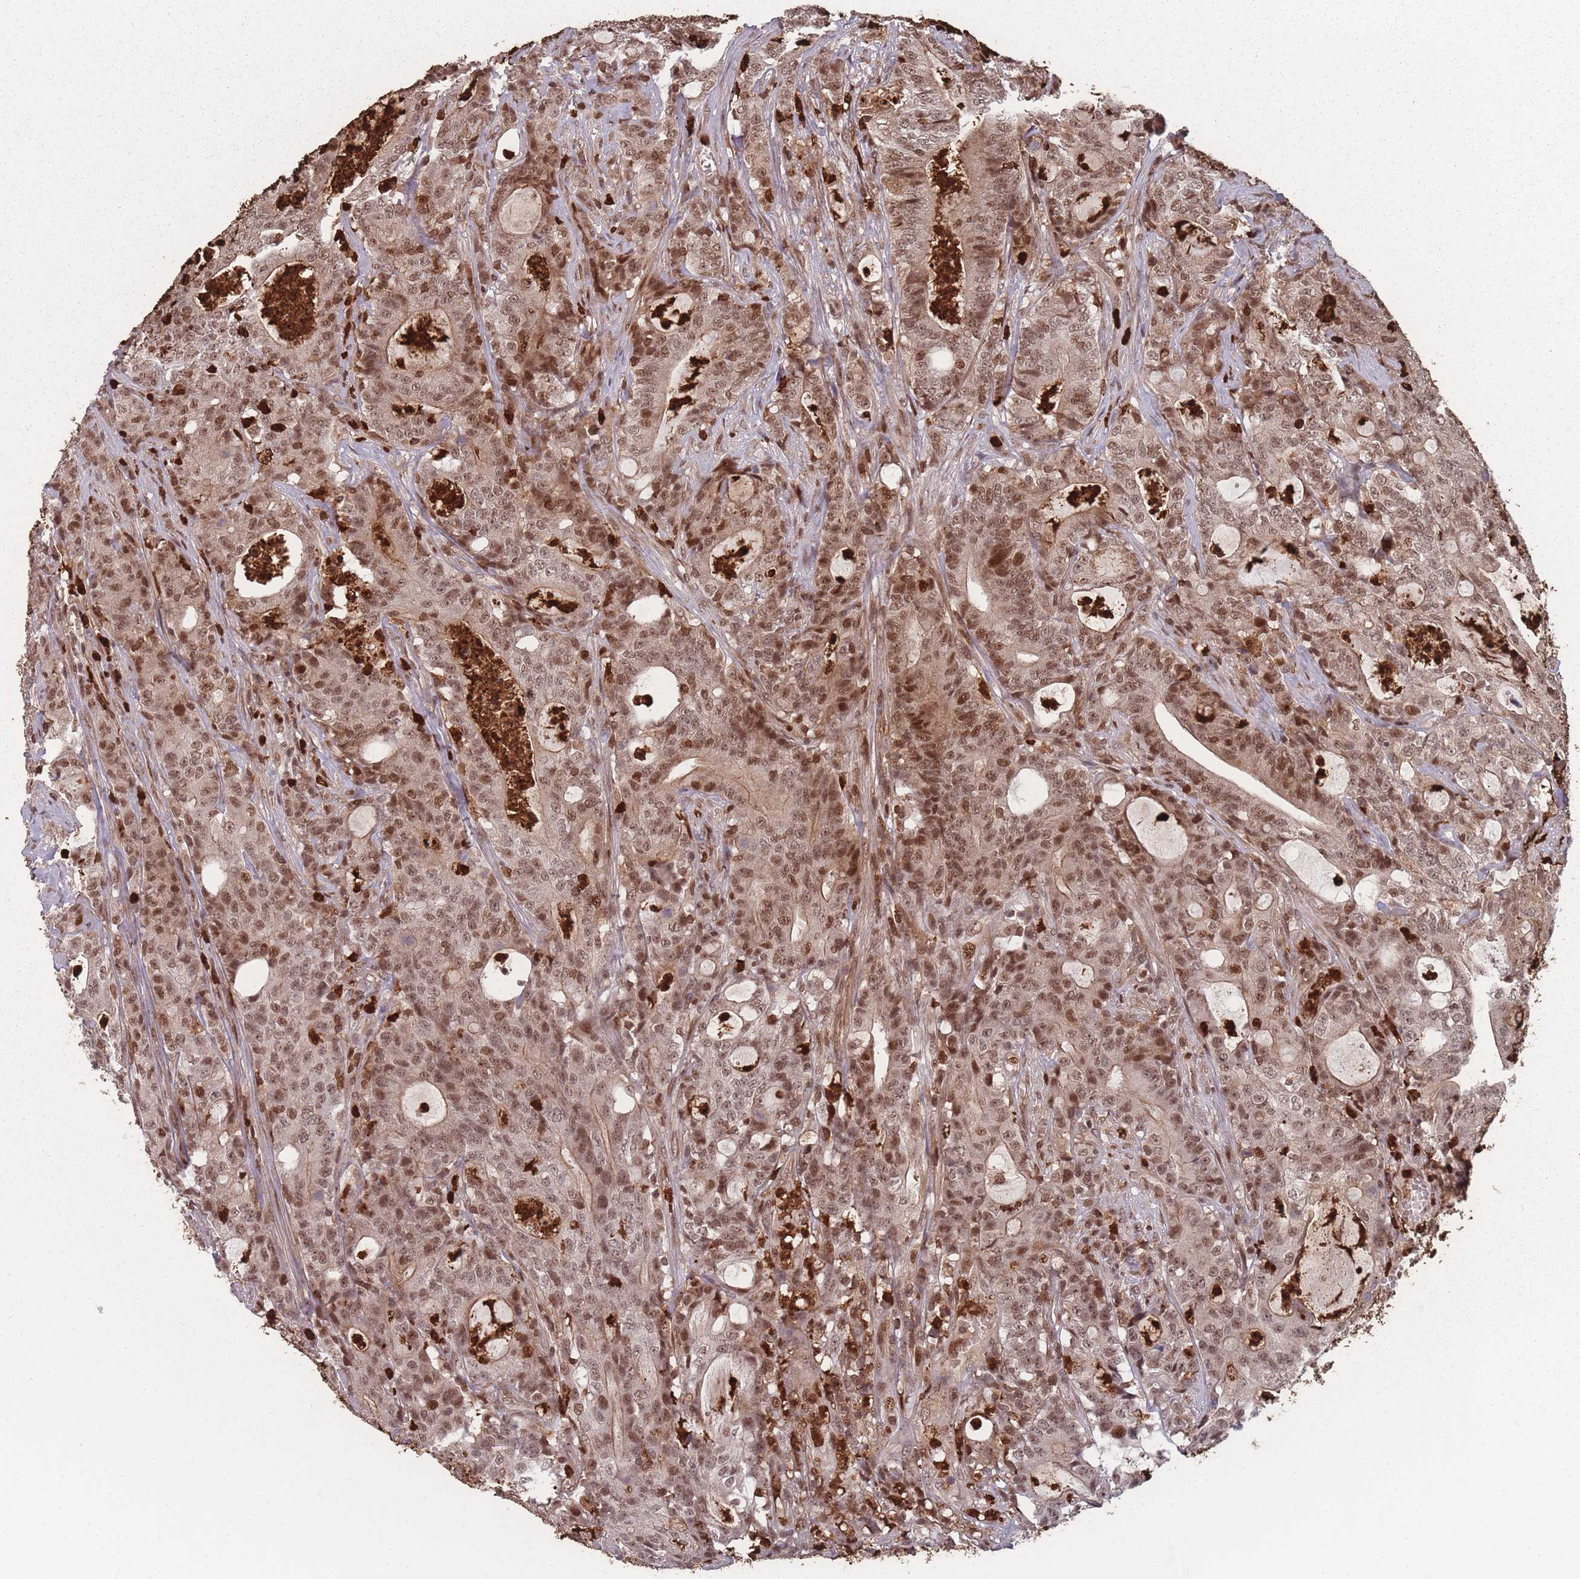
{"staining": {"intensity": "moderate", "quantity": ">75%", "location": "nuclear"}, "tissue": "colorectal cancer", "cell_type": "Tumor cells", "image_type": "cancer", "snomed": [{"axis": "morphology", "description": "Adenocarcinoma, NOS"}, {"axis": "topography", "description": "Colon"}], "caption": "Immunohistochemical staining of human colorectal cancer demonstrates medium levels of moderate nuclear staining in about >75% of tumor cells. (brown staining indicates protein expression, while blue staining denotes nuclei).", "gene": "WDR55", "patient": {"sex": "male", "age": 83}}